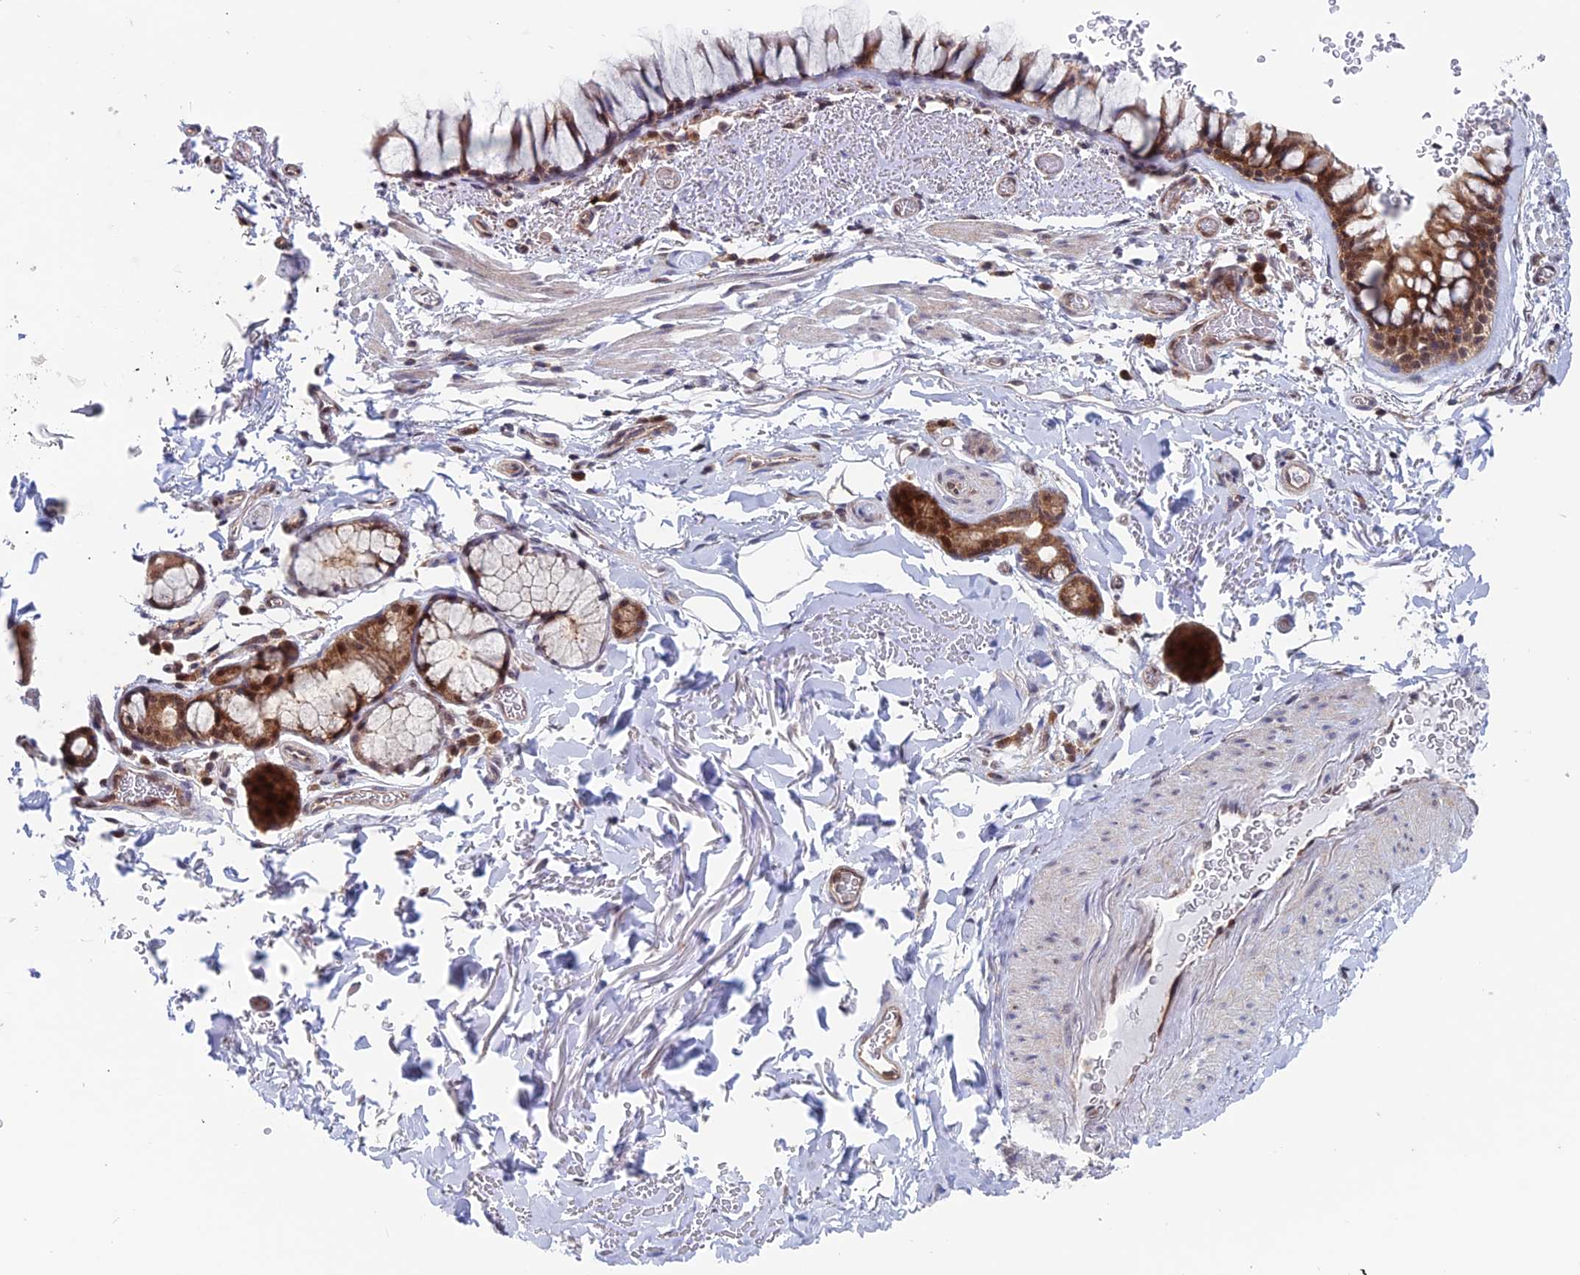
{"staining": {"intensity": "moderate", "quantity": ">75%", "location": "cytoplasmic/membranous,nuclear"}, "tissue": "bronchus", "cell_type": "Respiratory epithelial cells", "image_type": "normal", "snomed": [{"axis": "morphology", "description": "Normal tissue, NOS"}, {"axis": "topography", "description": "Bronchus"}], "caption": "A high-resolution histopathology image shows immunohistochemistry (IHC) staining of benign bronchus, which shows moderate cytoplasmic/membranous,nuclear positivity in approximately >75% of respiratory epithelial cells.", "gene": "IGBP1", "patient": {"sex": "male", "age": 65}}